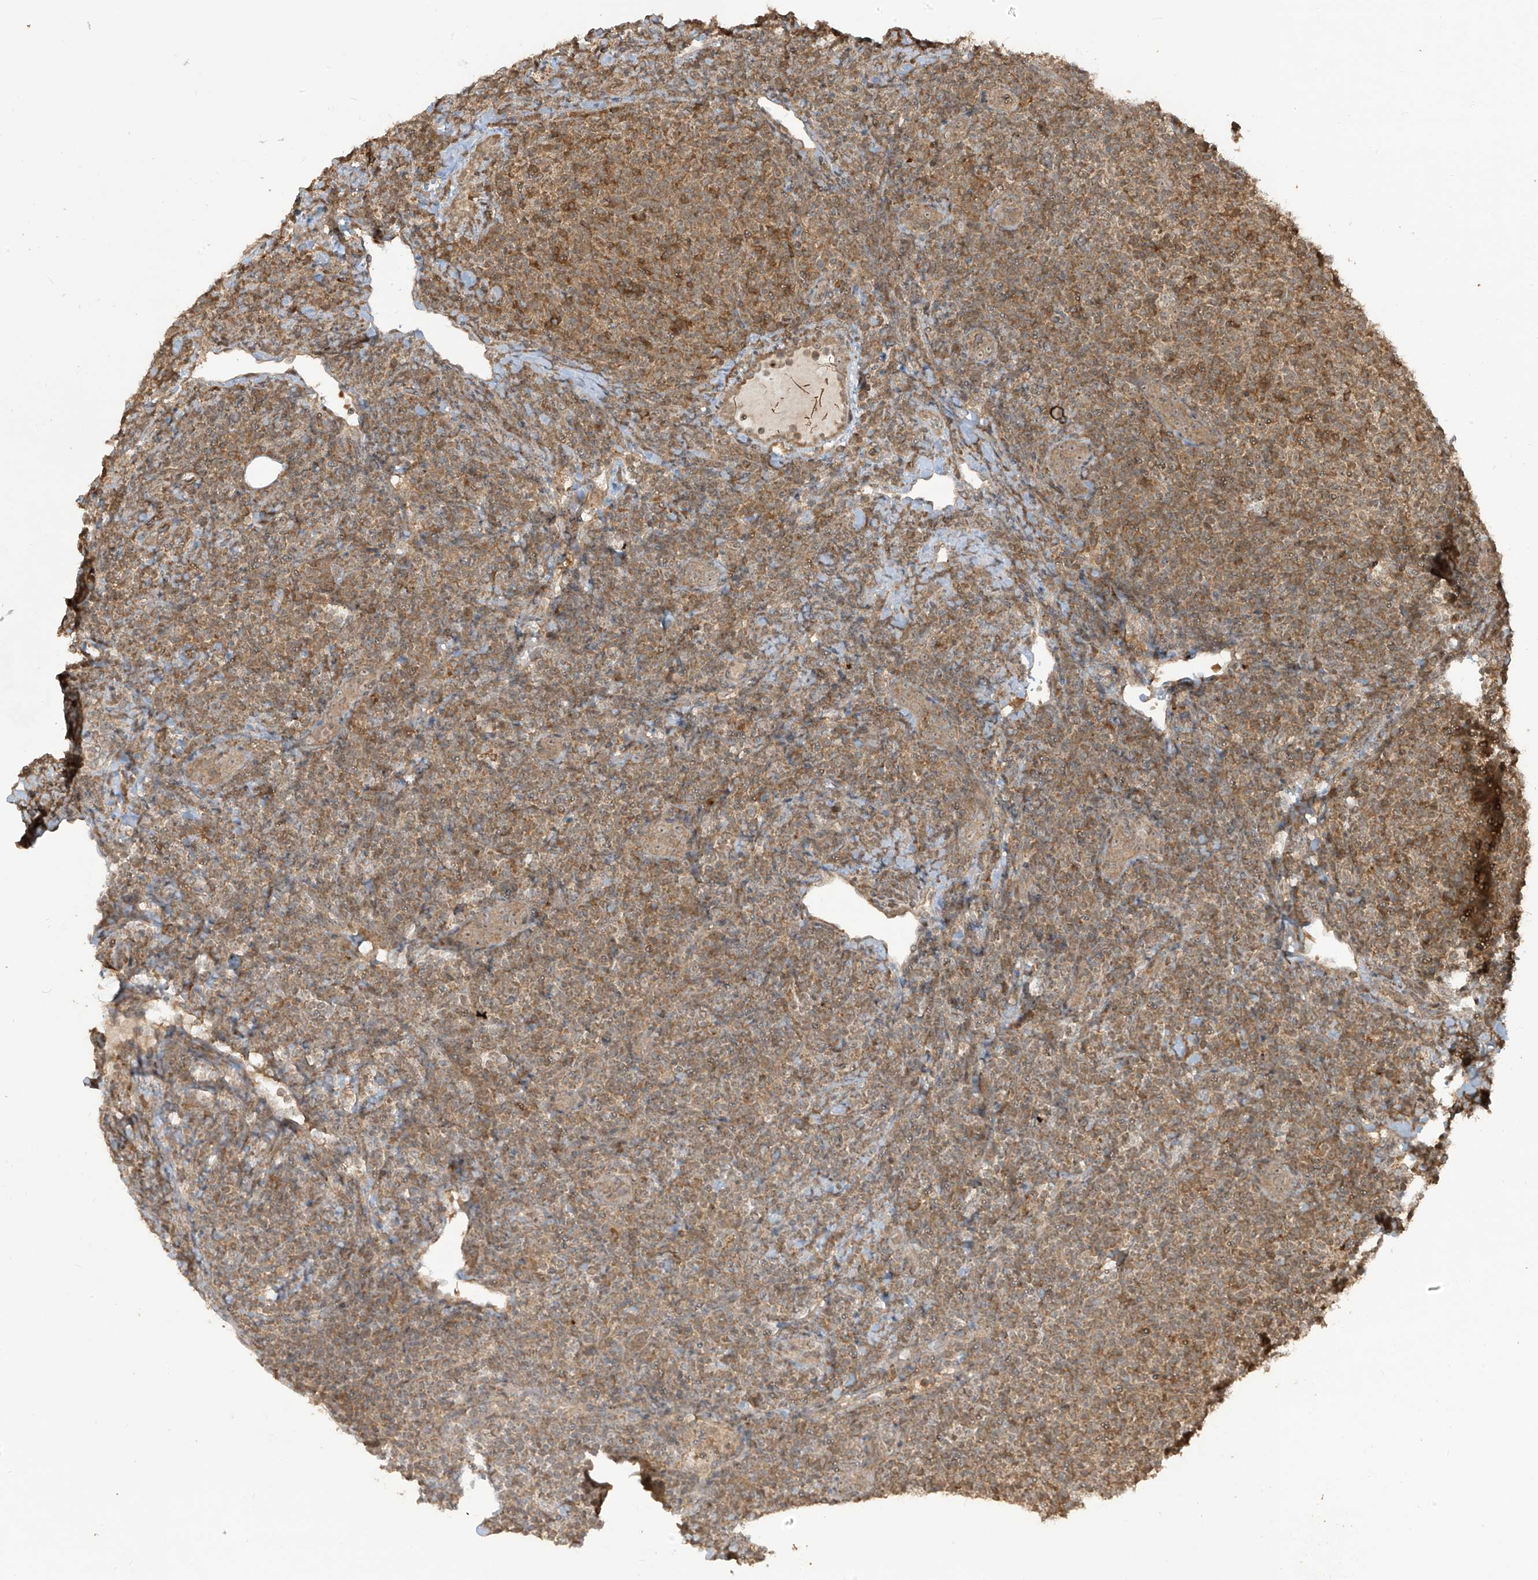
{"staining": {"intensity": "moderate", "quantity": ">75%", "location": "cytoplasmic/membranous"}, "tissue": "lymphoma", "cell_type": "Tumor cells", "image_type": "cancer", "snomed": [{"axis": "morphology", "description": "Malignant lymphoma, non-Hodgkin's type, Low grade"}, {"axis": "topography", "description": "Lymph node"}], "caption": "A histopathology image of lymphoma stained for a protein displays moderate cytoplasmic/membranous brown staining in tumor cells.", "gene": "CARF", "patient": {"sex": "male", "age": 66}}